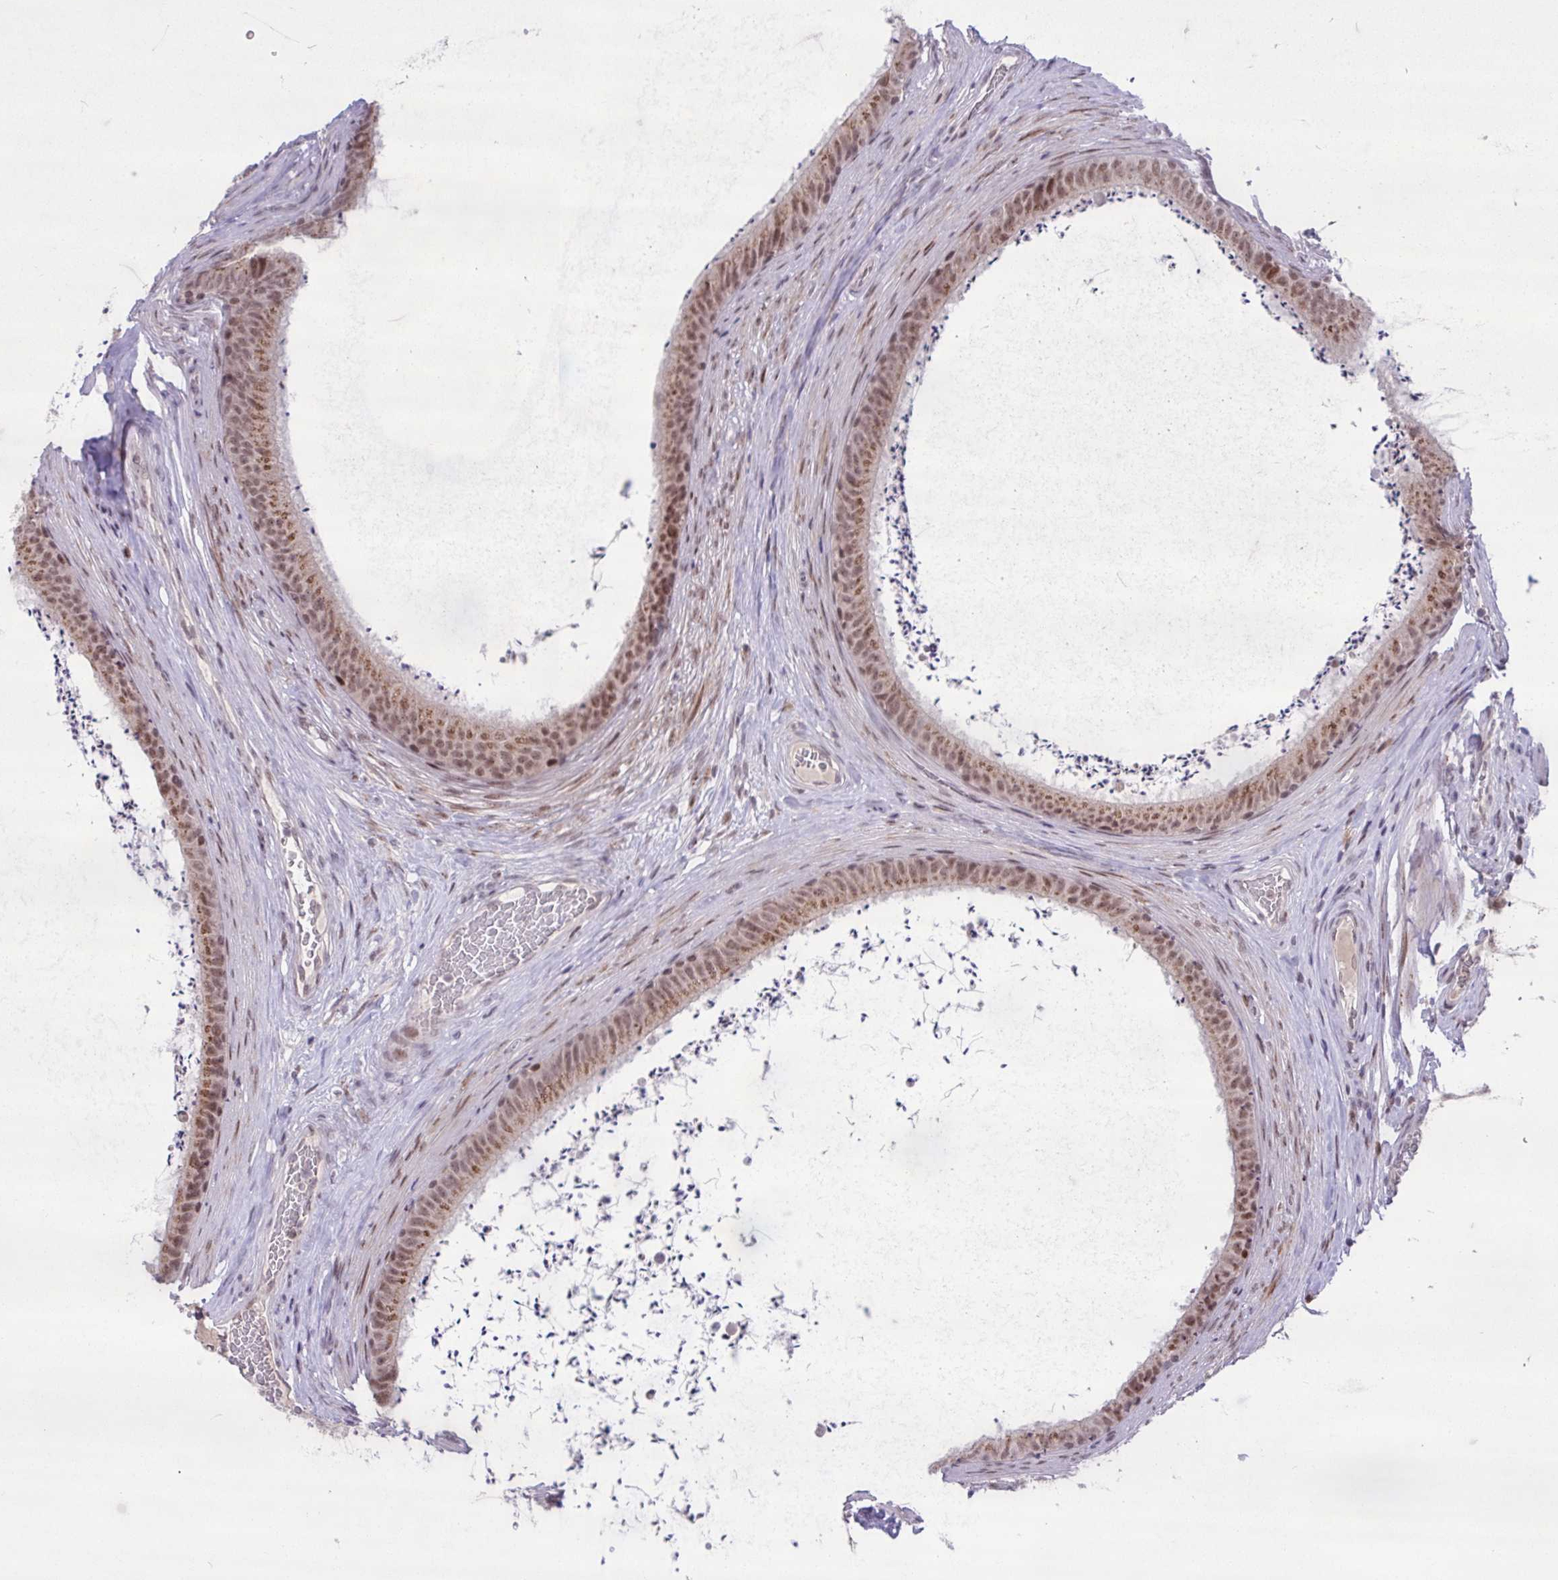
{"staining": {"intensity": "strong", "quantity": ">75%", "location": "cytoplasmic/membranous,nuclear"}, "tissue": "epididymis", "cell_type": "Glandular cells", "image_type": "normal", "snomed": [{"axis": "morphology", "description": "Normal tissue, NOS"}, {"axis": "topography", "description": "Testis"}, {"axis": "topography", "description": "Epididymis"}], "caption": "DAB (3,3'-diaminobenzidine) immunohistochemical staining of unremarkable epididymis displays strong cytoplasmic/membranous,nuclear protein staining in approximately >75% of glandular cells.", "gene": "BRD3", "patient": {"sex": "male", "age": 41}}